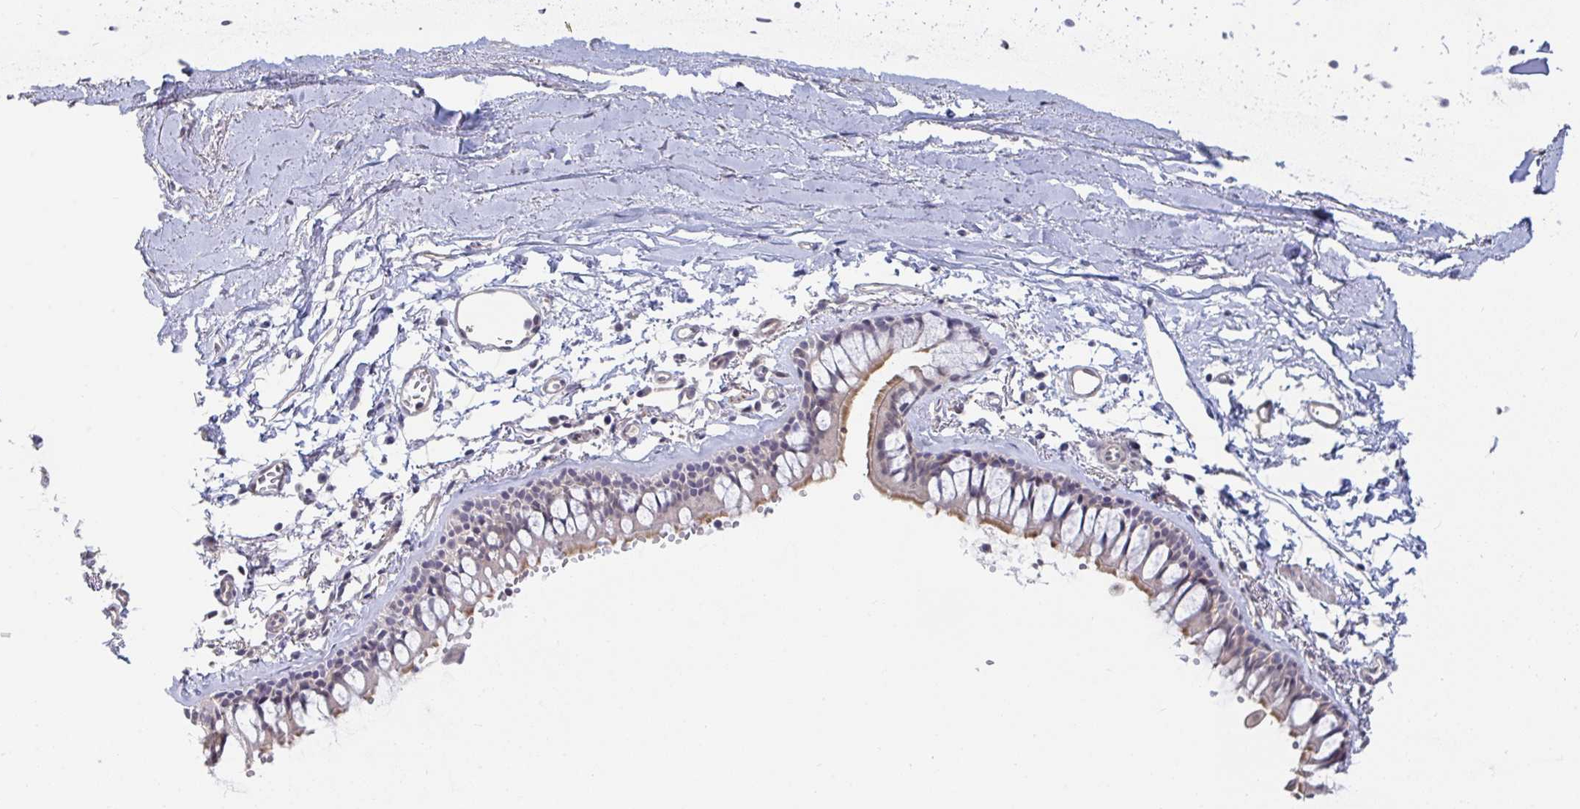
{"staining": {"intensity": "moderate", "quantity": "<25%", "location": "cytoplasmic/membranous"}, "tissue": "bronchus", "cell_type": "Respiratory epithelial cells", "image_type": "normal", "snomed": [{"axis": "morphology", "description": "Normal tissue, NOS"}, {"axis": "topography", "description": "Cartilage tissue"}, {"axis": "topography", "description": "Bronchus"}, {"axis": "topography", "description": "Peripheral nerve tissue"}], "caption": "Respiratory epithelial cells exhibit low levels of moderate cytoplasmic/membranous expression in approximately <25% of cells in normal human bronchus. (DAB (3,3'-diaminobenzidine) IHC, brown staining for protein, blue staining for nuclei).", "gene": "FAM156A", "patient": {"sex": "female", "age": 59}}